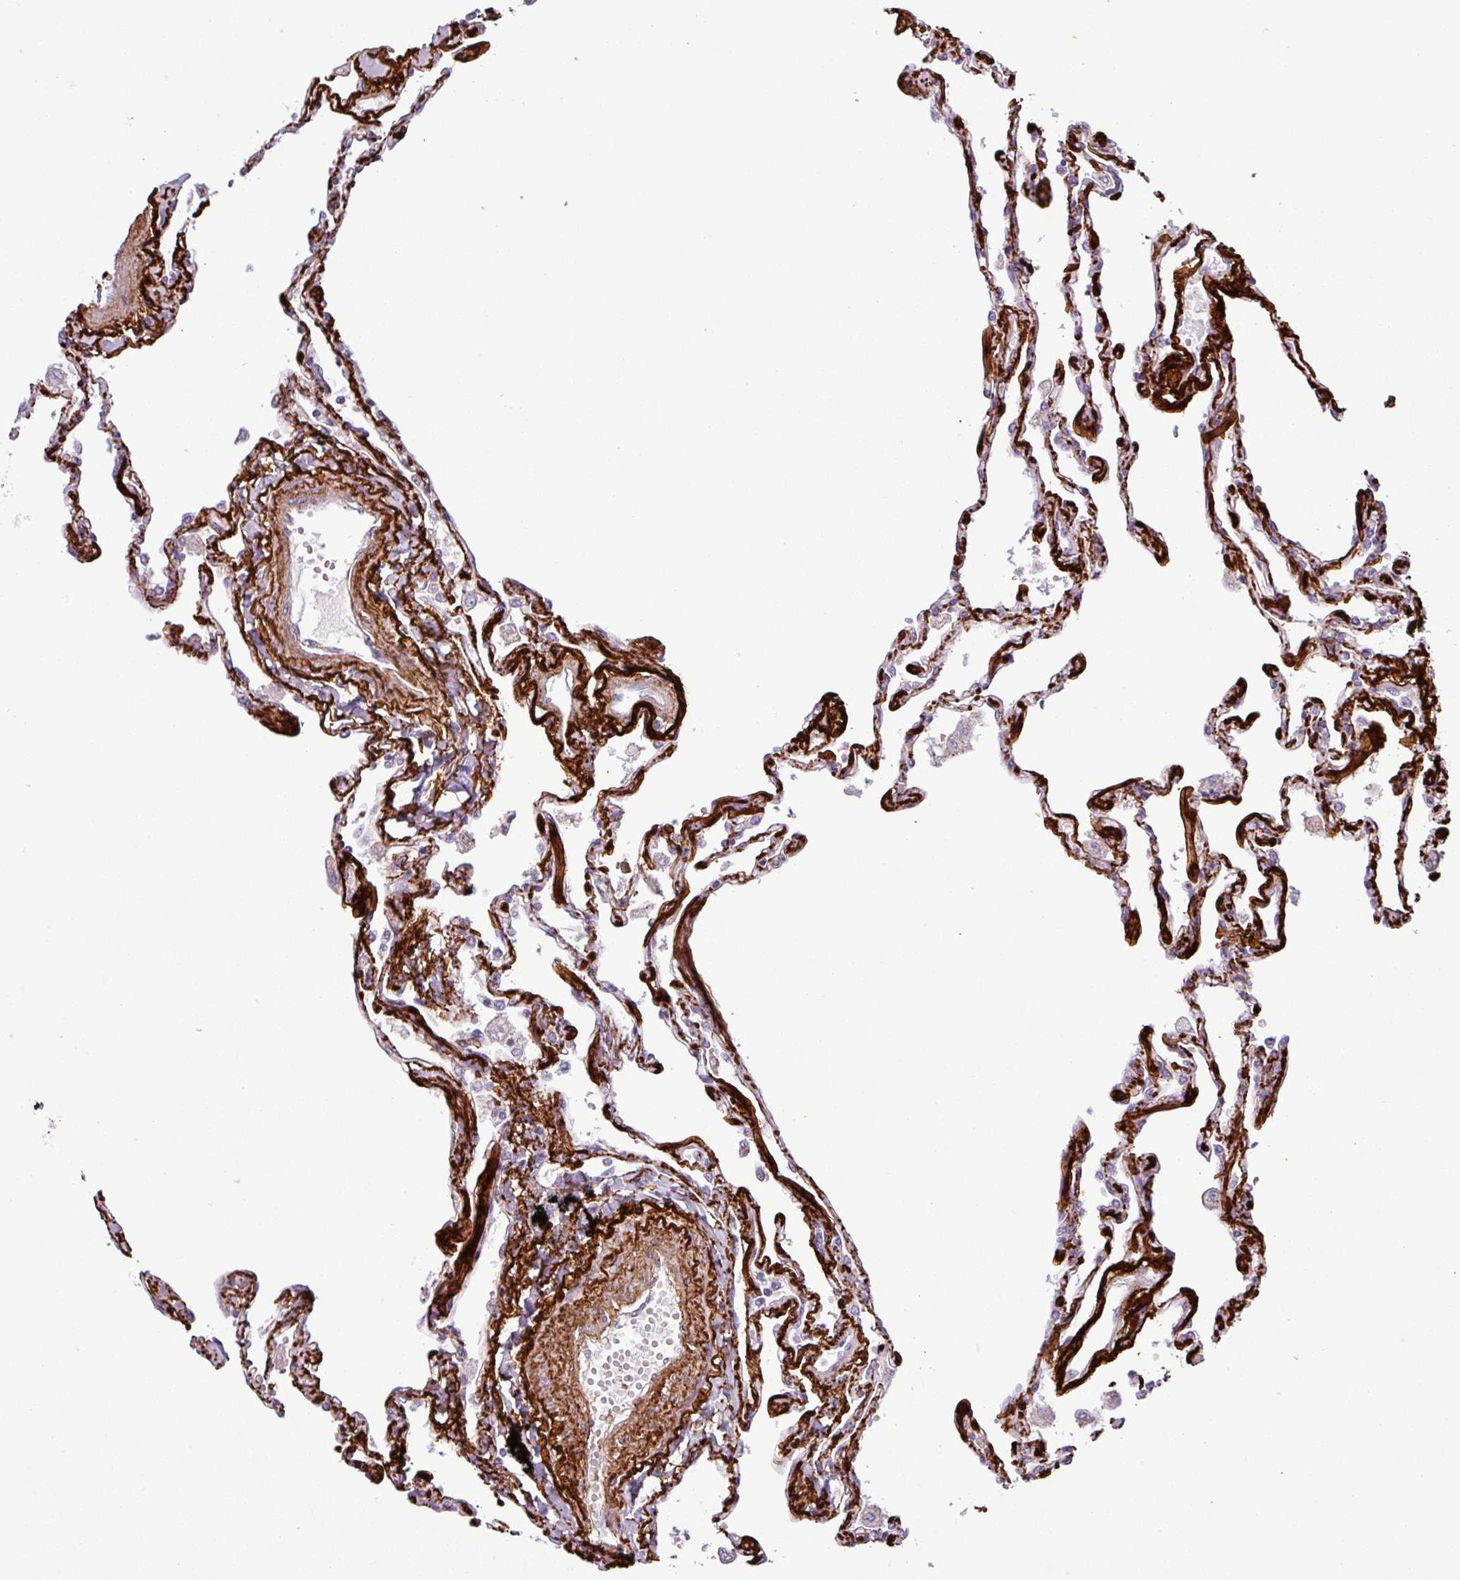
{"staining": {"intensity": "negative", "quantity": "none", "location": "none"}, "tissue": "lung", "cell_type": "Alveolar cells", "image_type": "normal", "snomed": [{"axis": "morphology", "description": "Normal tissue, NOS"}, {"axis": "topography", "description": "Lung"}], "caption": "A photomicrograph of human lung is negative for staining in alveolar cells. (Stains: DAB immunohistochemistry with hematoxylin counter stain, Microscopy: brightfield microscopy at high magnification).", "gene": "COL8A1", "patient": {"sex": "female", "age": 67}}